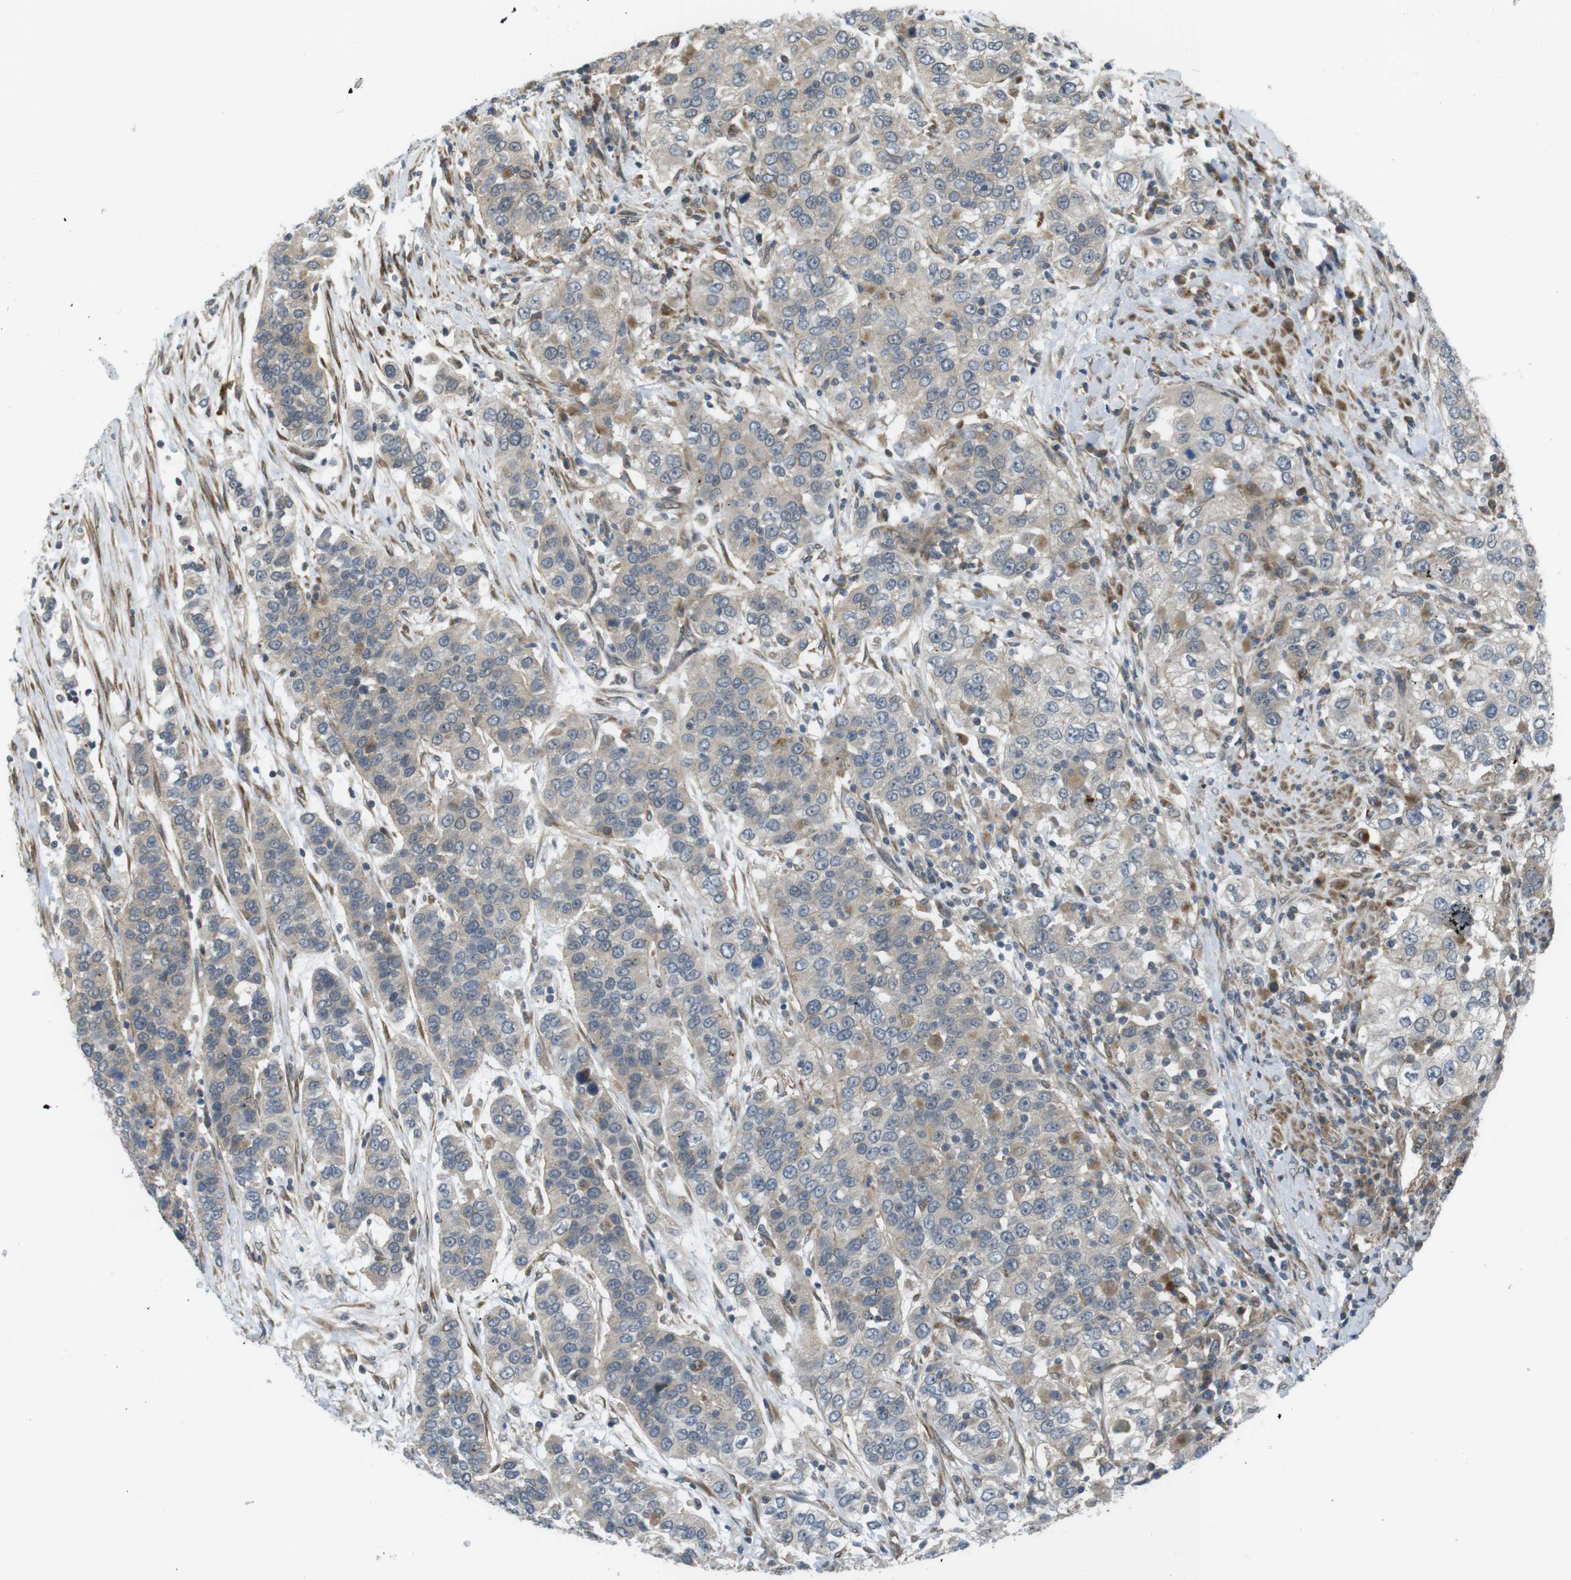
{"staining": {"intensity": "weak", "quantity": "25%-75%", "location": "cytoplasmic/membranous"}, "tissue": "urothelial cancer", "cell_type": "Tumor cells", "image_type": "cancer", "snomed": [{"axis": "morphology", "description": "Urothelial carcinoma, High grade"}, {"axis": "topography", "description": "Urinary bladder"}], "caption": "Immunohistochemical staining of human high-grade urothelial carcinoma reveals weak cytoplasmic/membranous protein expression in approximately 25%-75% of tumor cells.", "gene": "KANK2", "patient": {"sex": "female", "age": 80}}